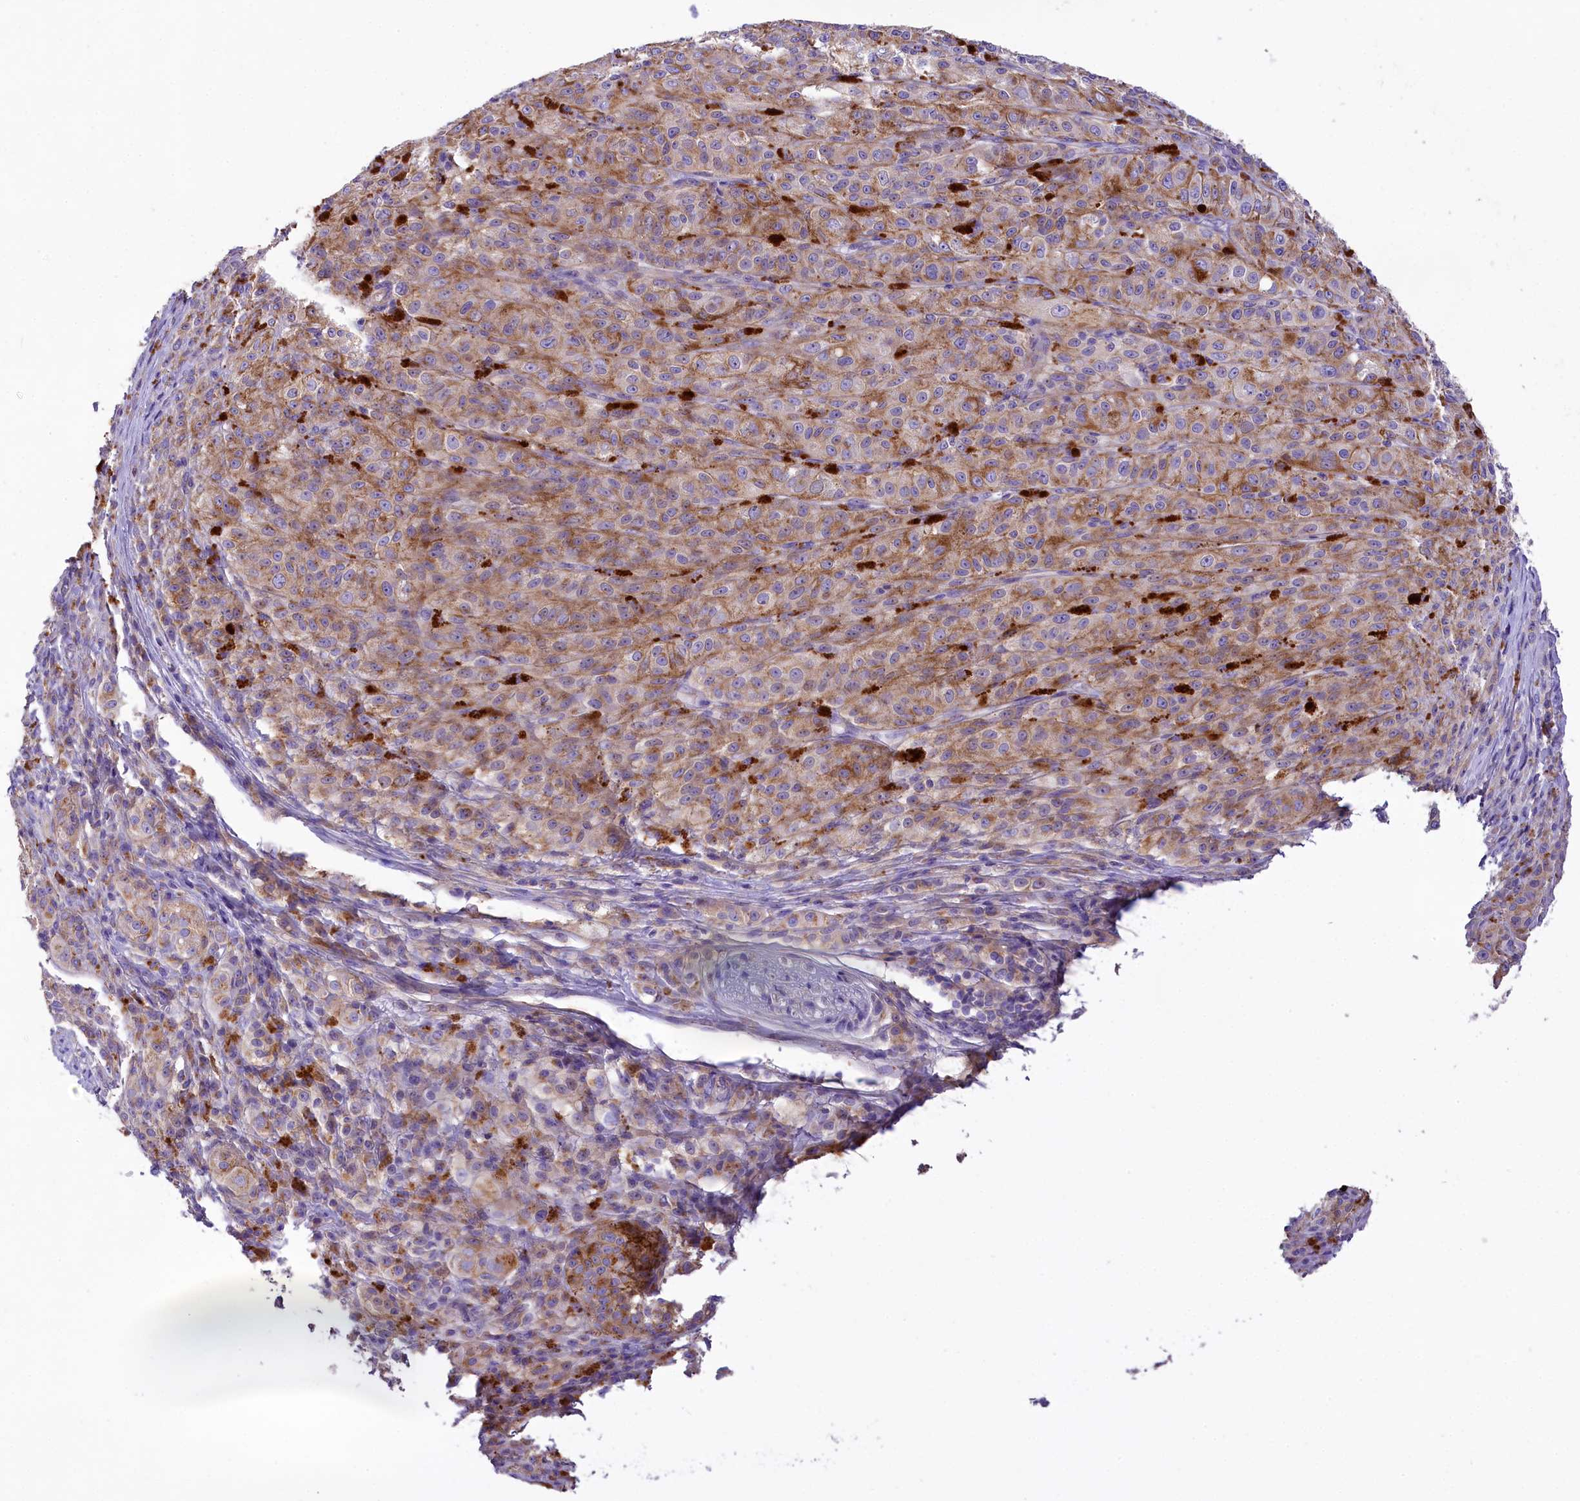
{"staining": {"intensity": "weak", "quantity": "<25%", "location": "cytoplasmic/membranous"}, "tissue": "melanoma", "cell_type": "Tumor cells", "image_type": "cancer", "snomed": [{"axis": "morphology", "description": "Malignant melanoma, NOS"}, {"axis": "topography", "description": "Skin"}], "caption": "Protein analysis of malignant melanoma displays no significant positivity in tumor cells.", "gene": "PEMT", "patient": {"sex": "female", "age": 52}}